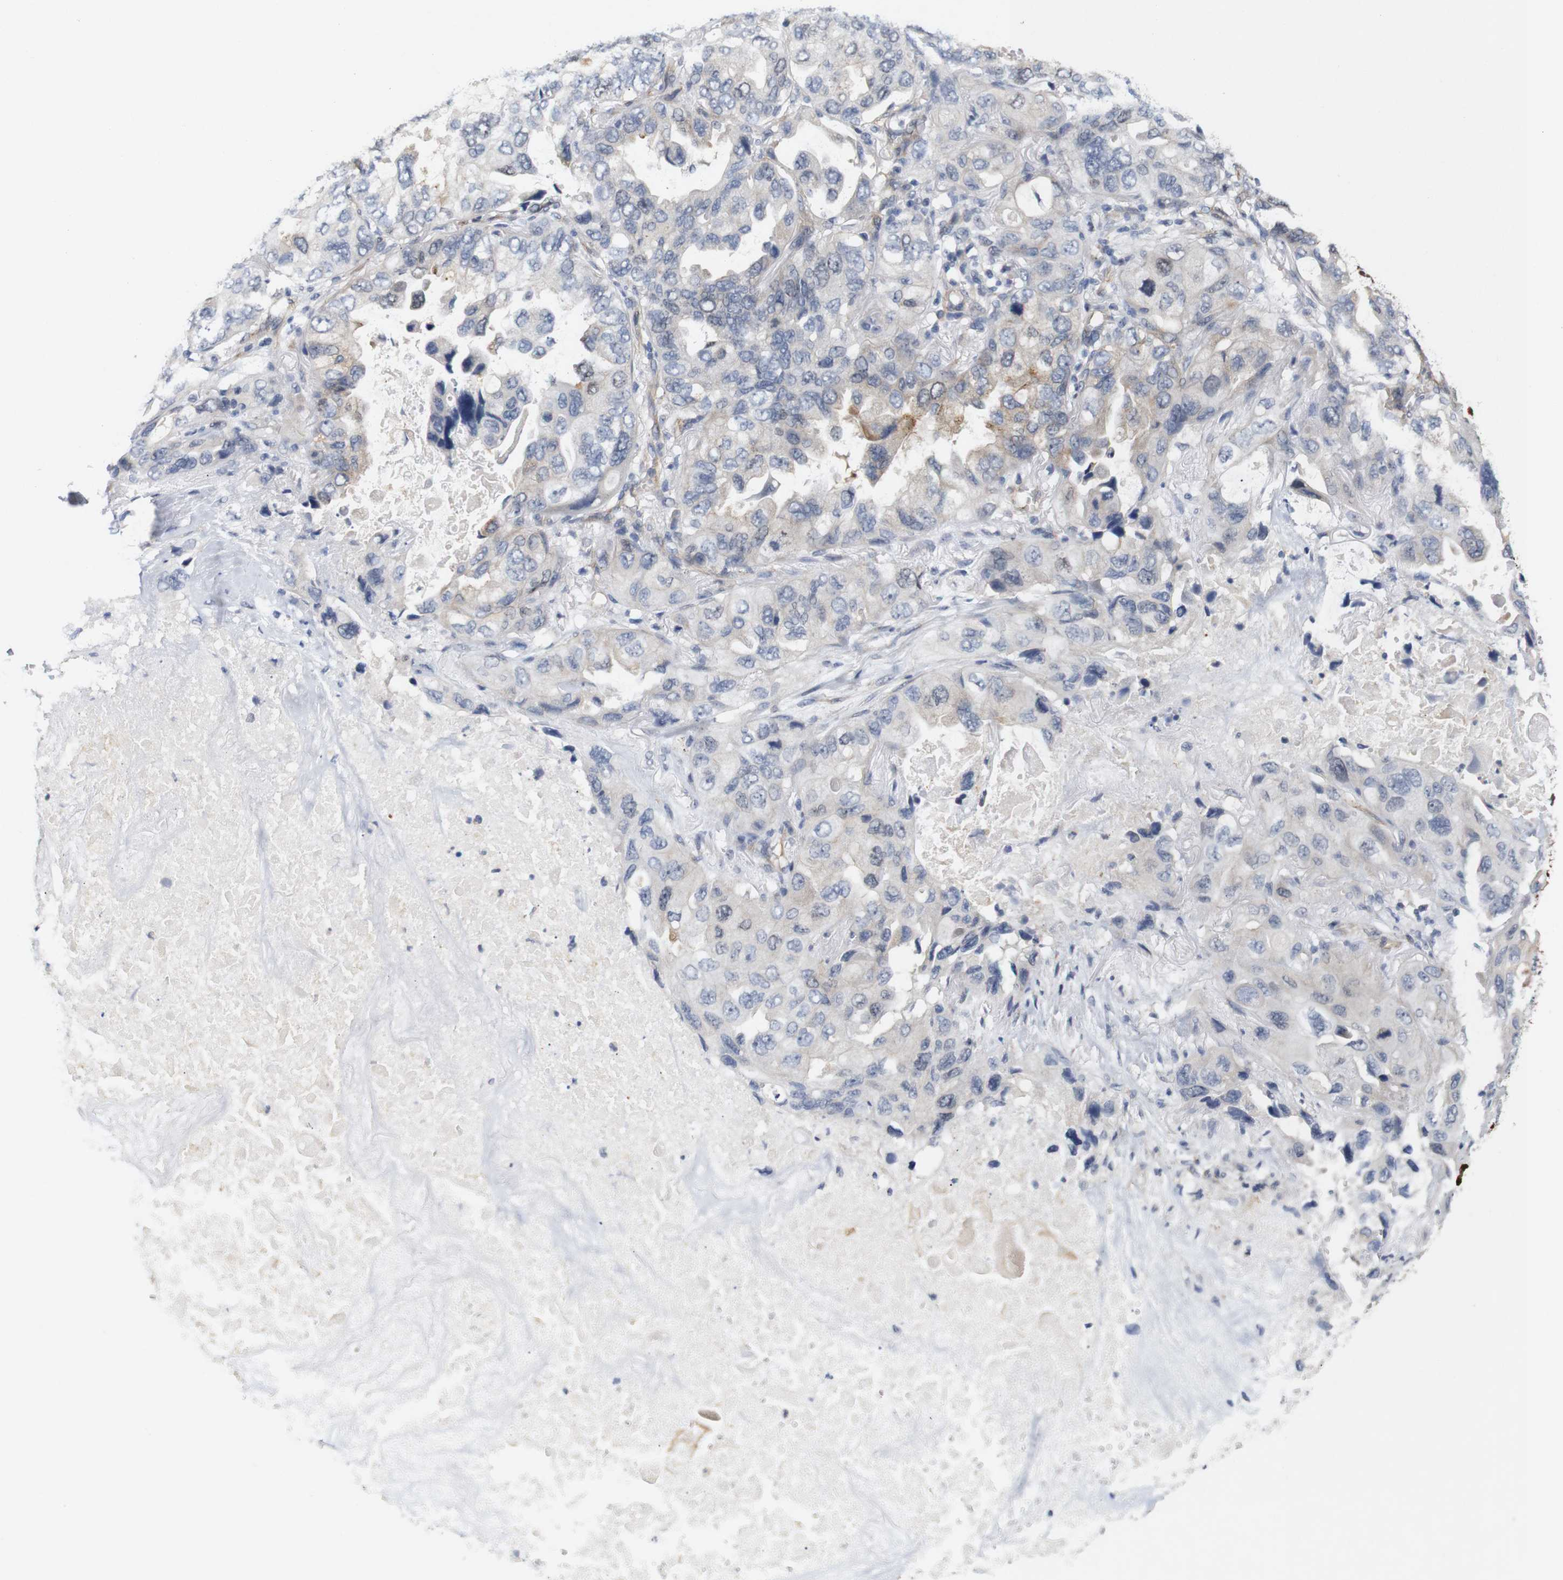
{"staining": {"intensity": "weak", "quantity": "<25%", "location": "cytoplasmic/membranous"}, "tissue": "lung cancer", "cell_type": "Tumor cells", "image_type": "cancer", "snomed": [{"axis": "morphology", "description": "Squamous cell carcinoma, NOS"}, {"axis": "topography", "description": "Lung"}], "caption": "Human lung cancer stained for a protein using immunohistochemistry (IHC) exhibits no expression in tumor cells.", "gene": "CYB561", "patient": {"sex": "female", "age": 73}}